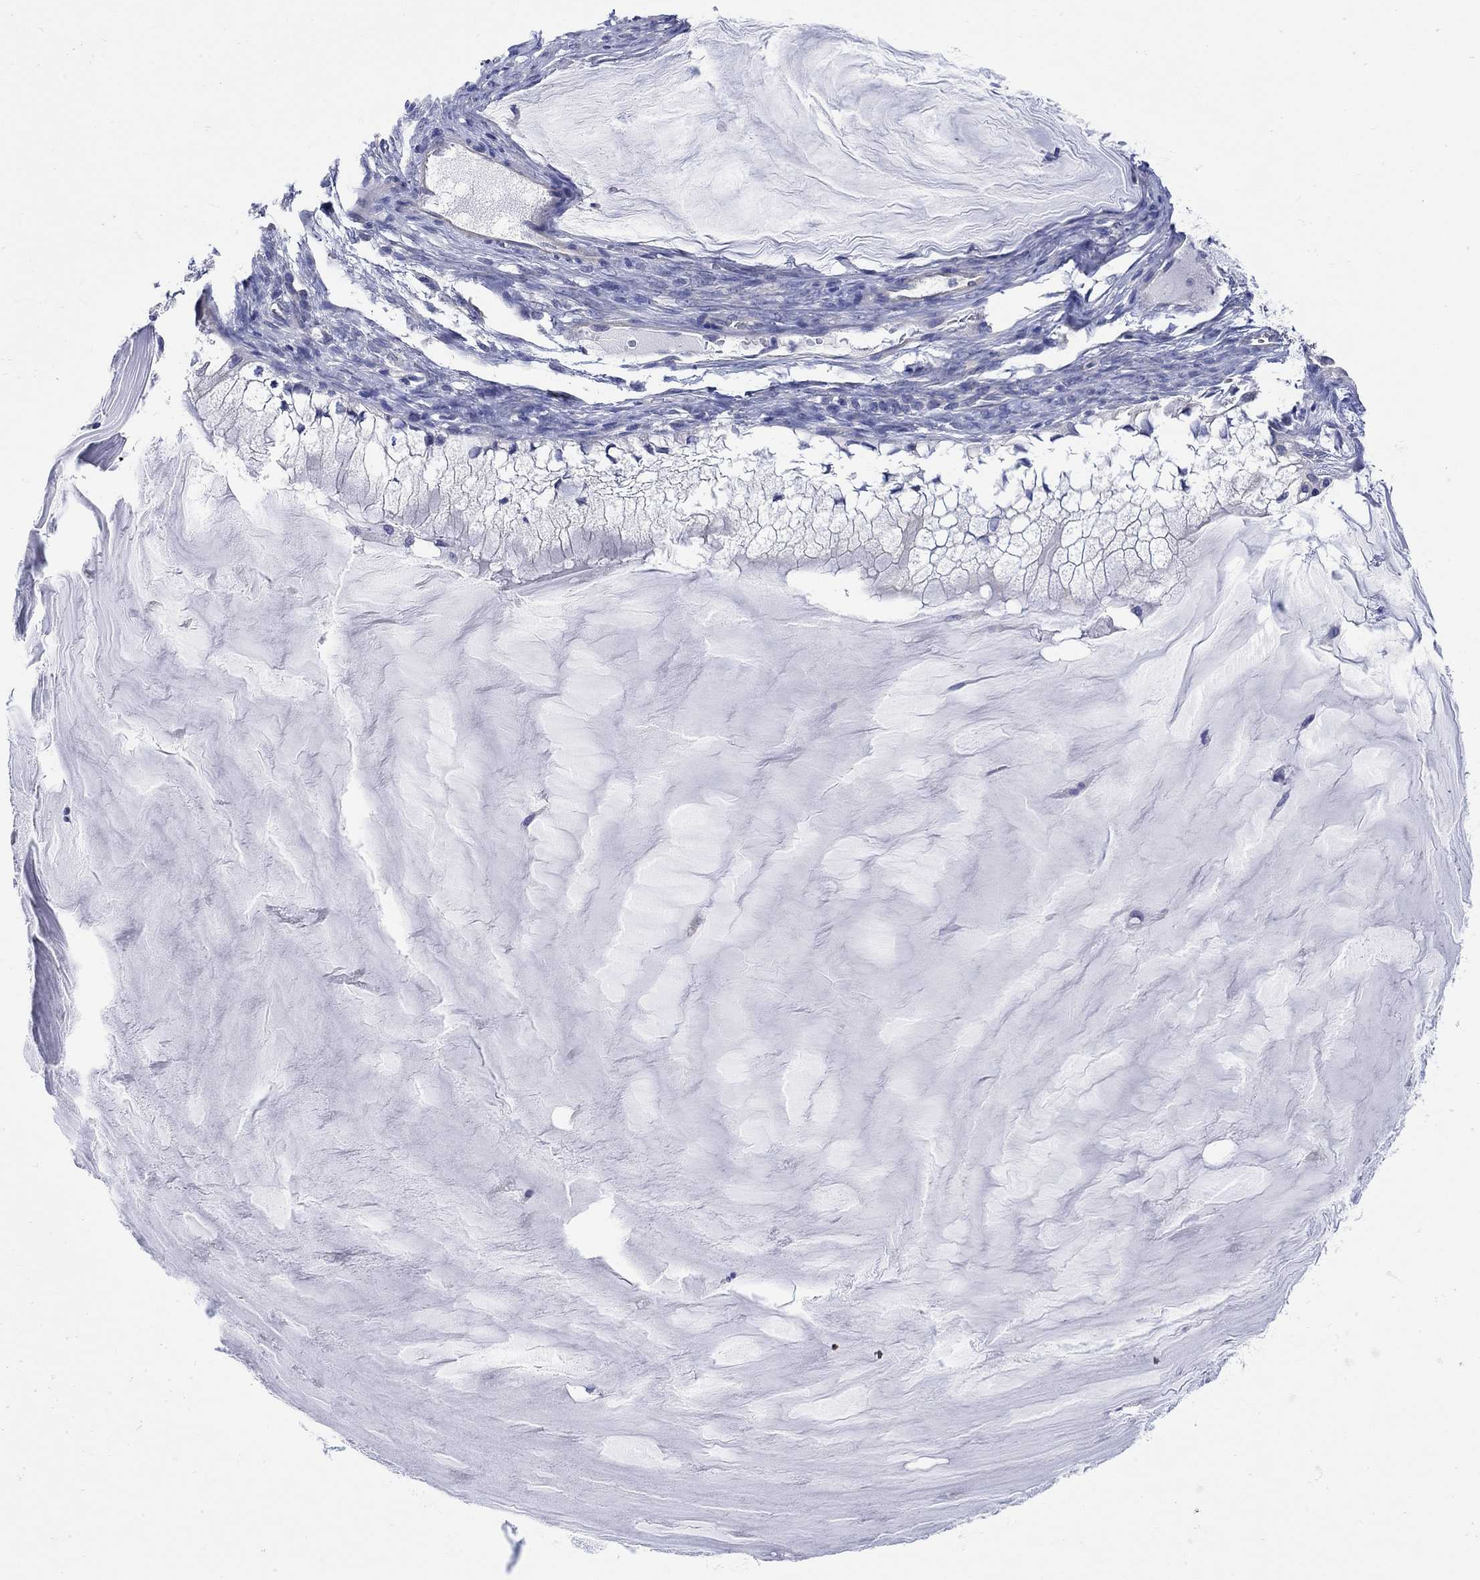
{"staining": {"intensity": "negative", "quantity": "none", "location": "none"}, "tissue": "ovarian cancer", "cell_type": "Tumor cells", "image_type": "cancer", "snomed": [{"axis": "morphology", "description": "Cystadenocarcinoma, mucinous, NOS"}, {"axis": "topography", "description": "Ovary"}], "caption": "Immunohistochemistry (IHC) image of ovarian cancer (mucinous cystadenocarcinoma) stained for a protein (brown), which exhibits no staining in tumor cells. (IHC, brightfield microscopy, high magnification).", "gene": "KRT222", "patient": {"sex": "female", "age": 57}}